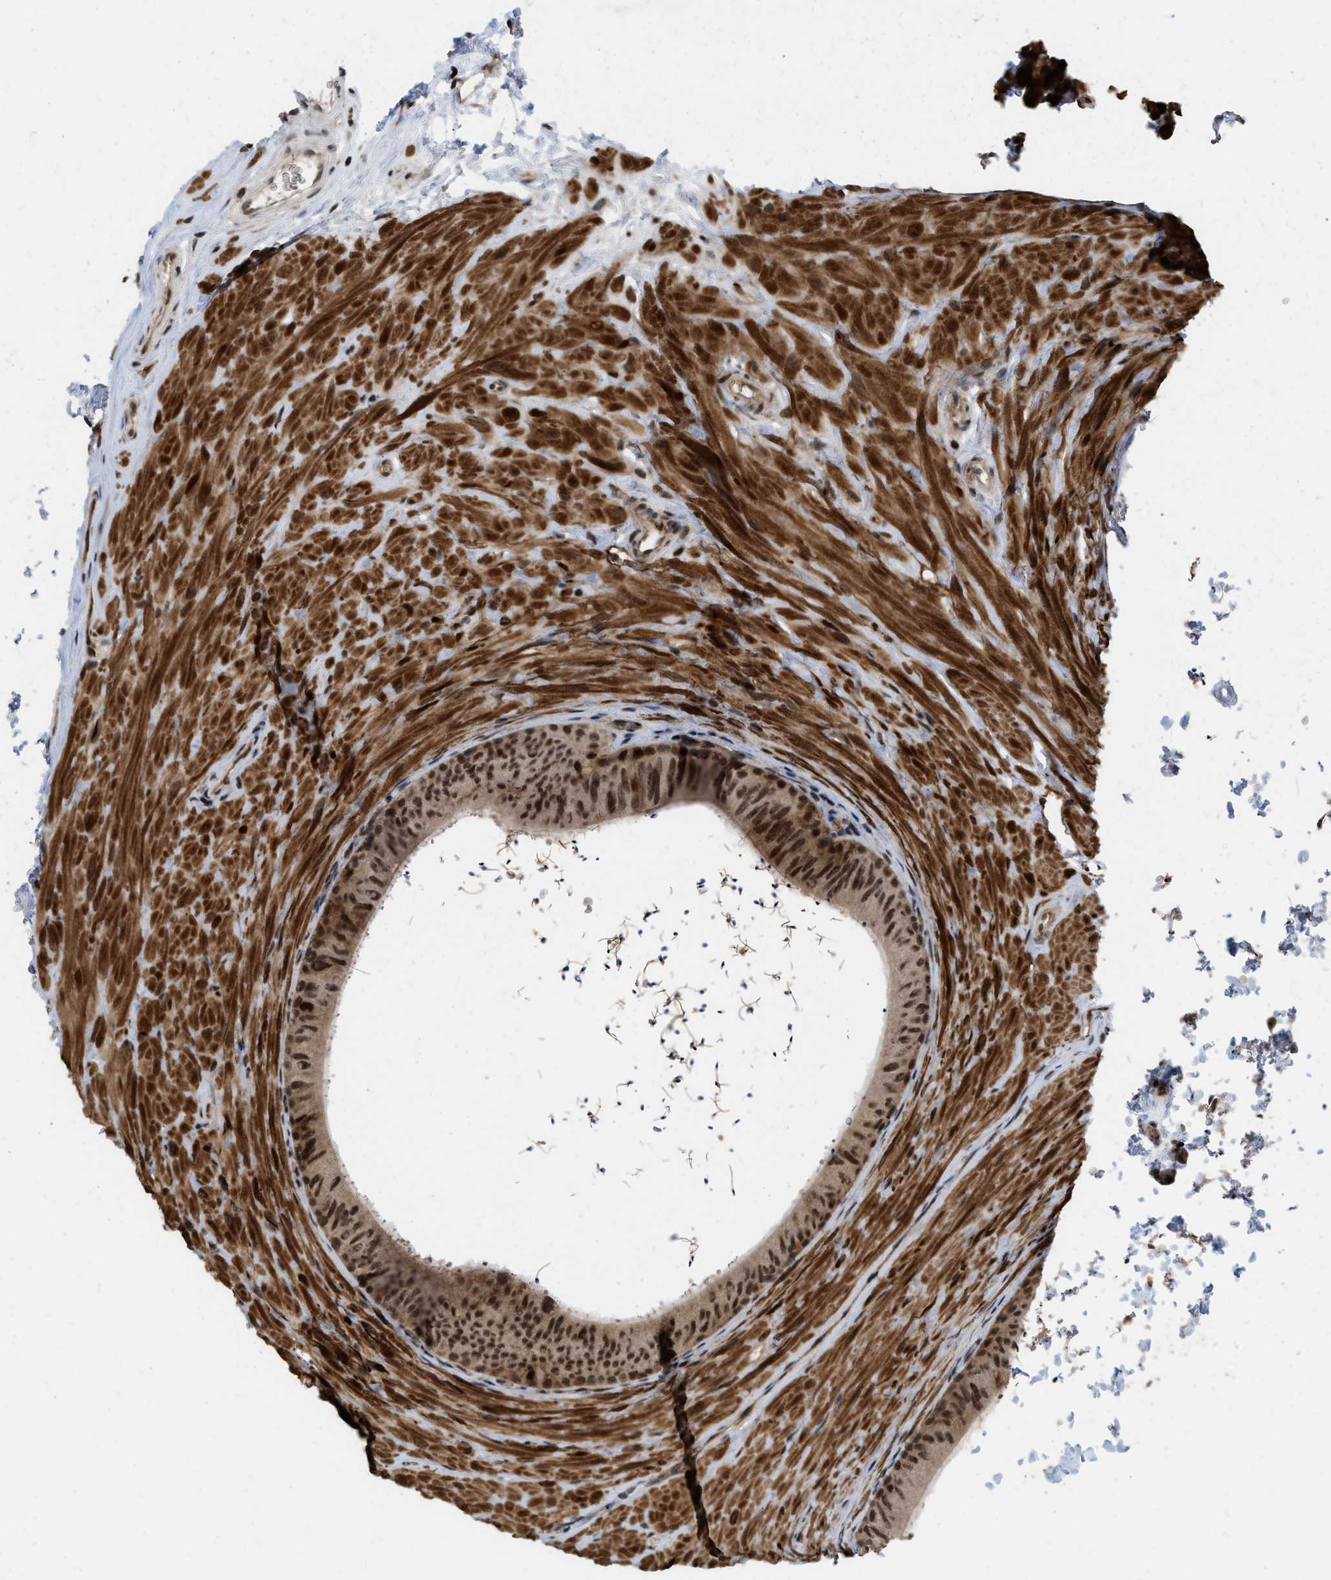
{"staining": {"intensity": "strong", "quantity": ">75%", "location": "nuclear"}, "tissue": "epididymis", "cell_type": "Glandular cells", "image_type": "normal", "snomed": [{"axis": "morphology", "description": "Normal tissue, NOS"}, {"axis": "topography", "description": "Epididymis"}], "caption": "This histopathology image exhibits normal epididymis stained with IHC to label a protein in brown. The nuclear of glandular cells show strong positivity for the protein. Nuclei are counter-stained blue.", "gene": "ANKRD11", "patient": {"sex": "male", "age": 34}}